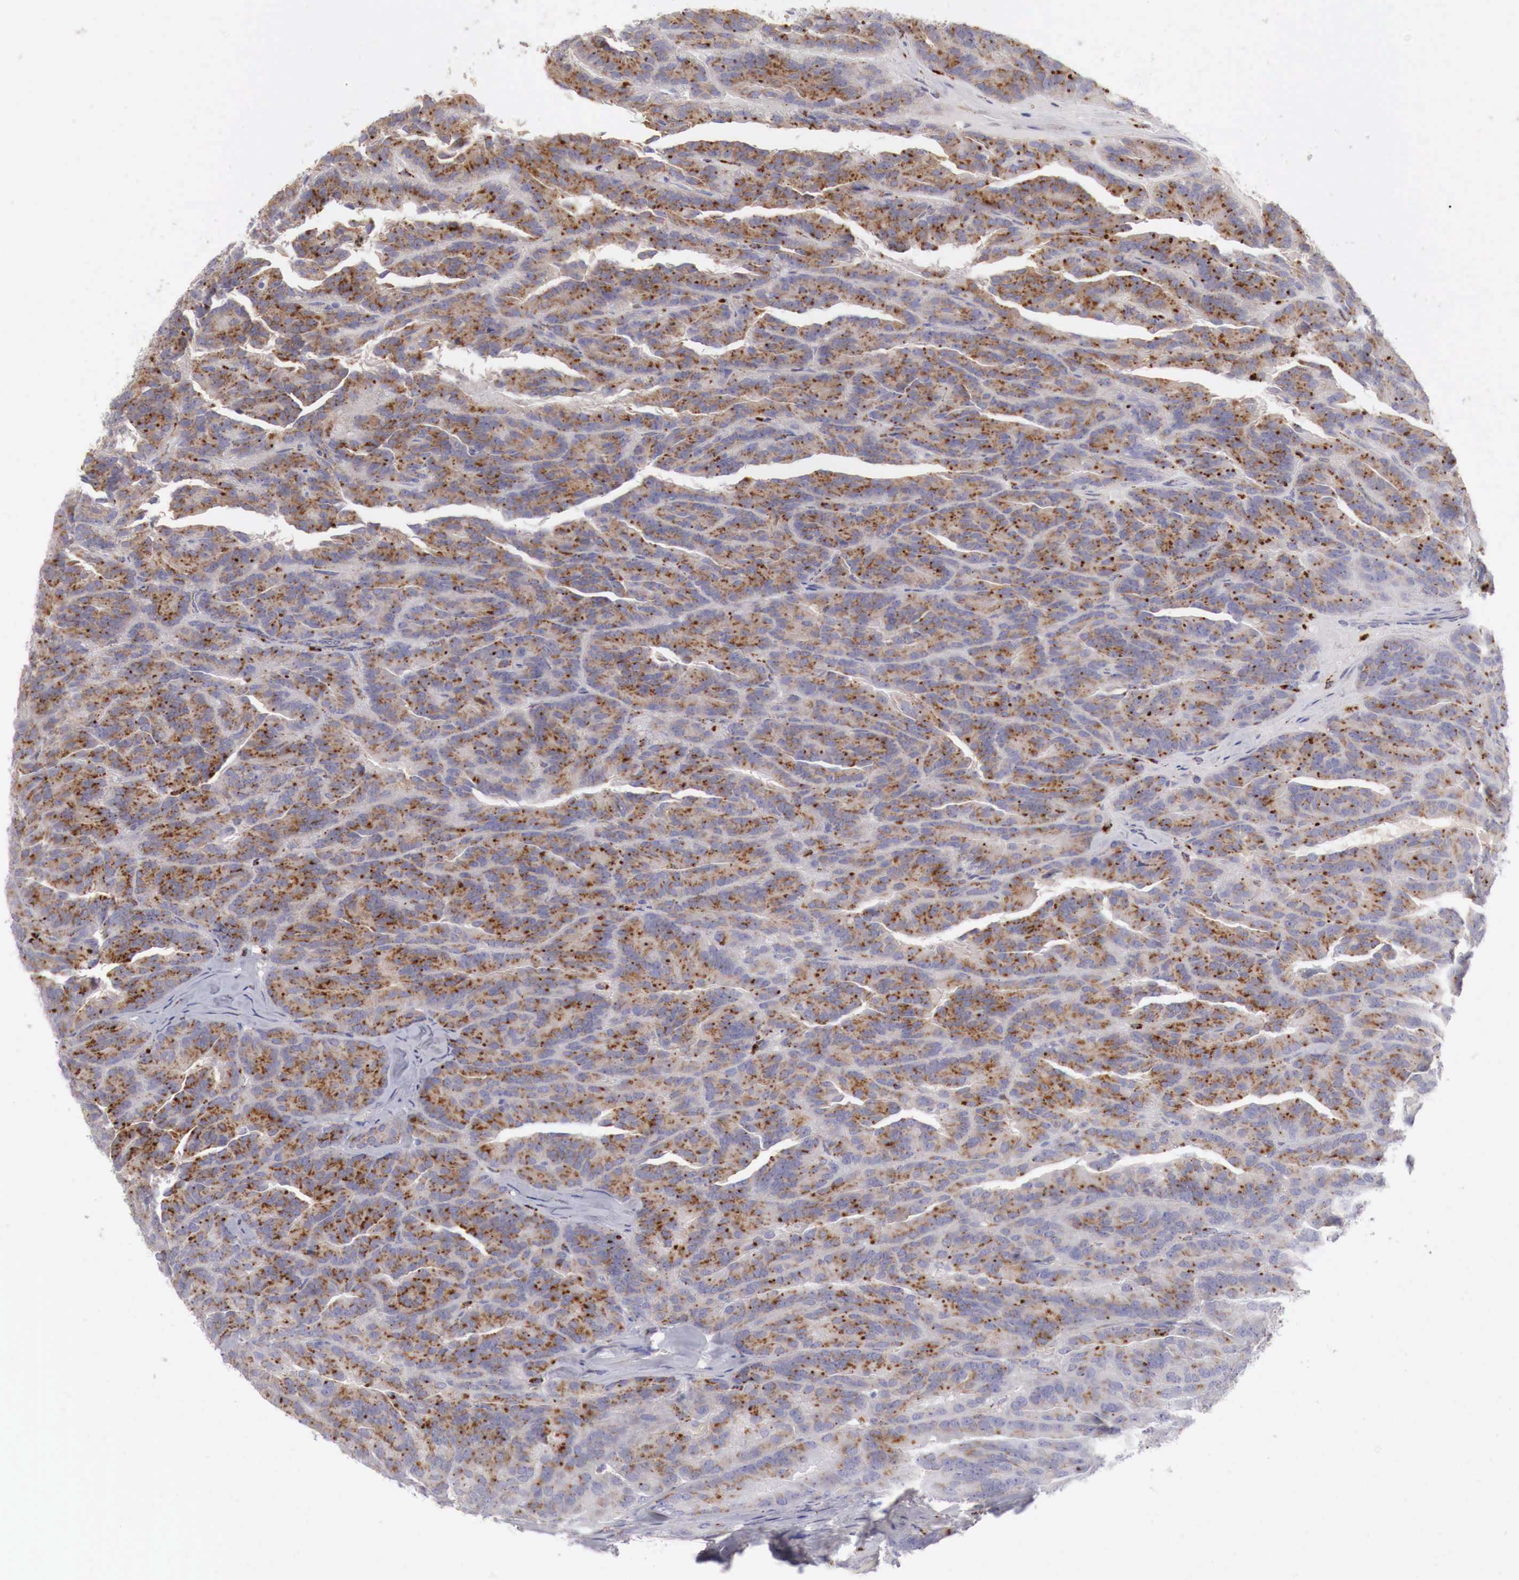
{"staining": {"intensity": "moderate", "quantity": "25%-75%", "location": "cytoplasmic/membranous"}, "tissue": "renal cancer", "cell_type": "Tumor cells", "image_type": "cancer", "snomed": [{"axis": "morphology", "description": "Adenocarcinoma, NOS"}, {"axis": "topography", "description": "Kidney"}], "caption": "Protein staining of renal cancer (adenocarcinoma) tissue shows moderate cytoplasmic/membranous expression in about 25%-75% of tumor cells.", "gene": "GLA", "patient": {"sex": "male", "age": 46}}